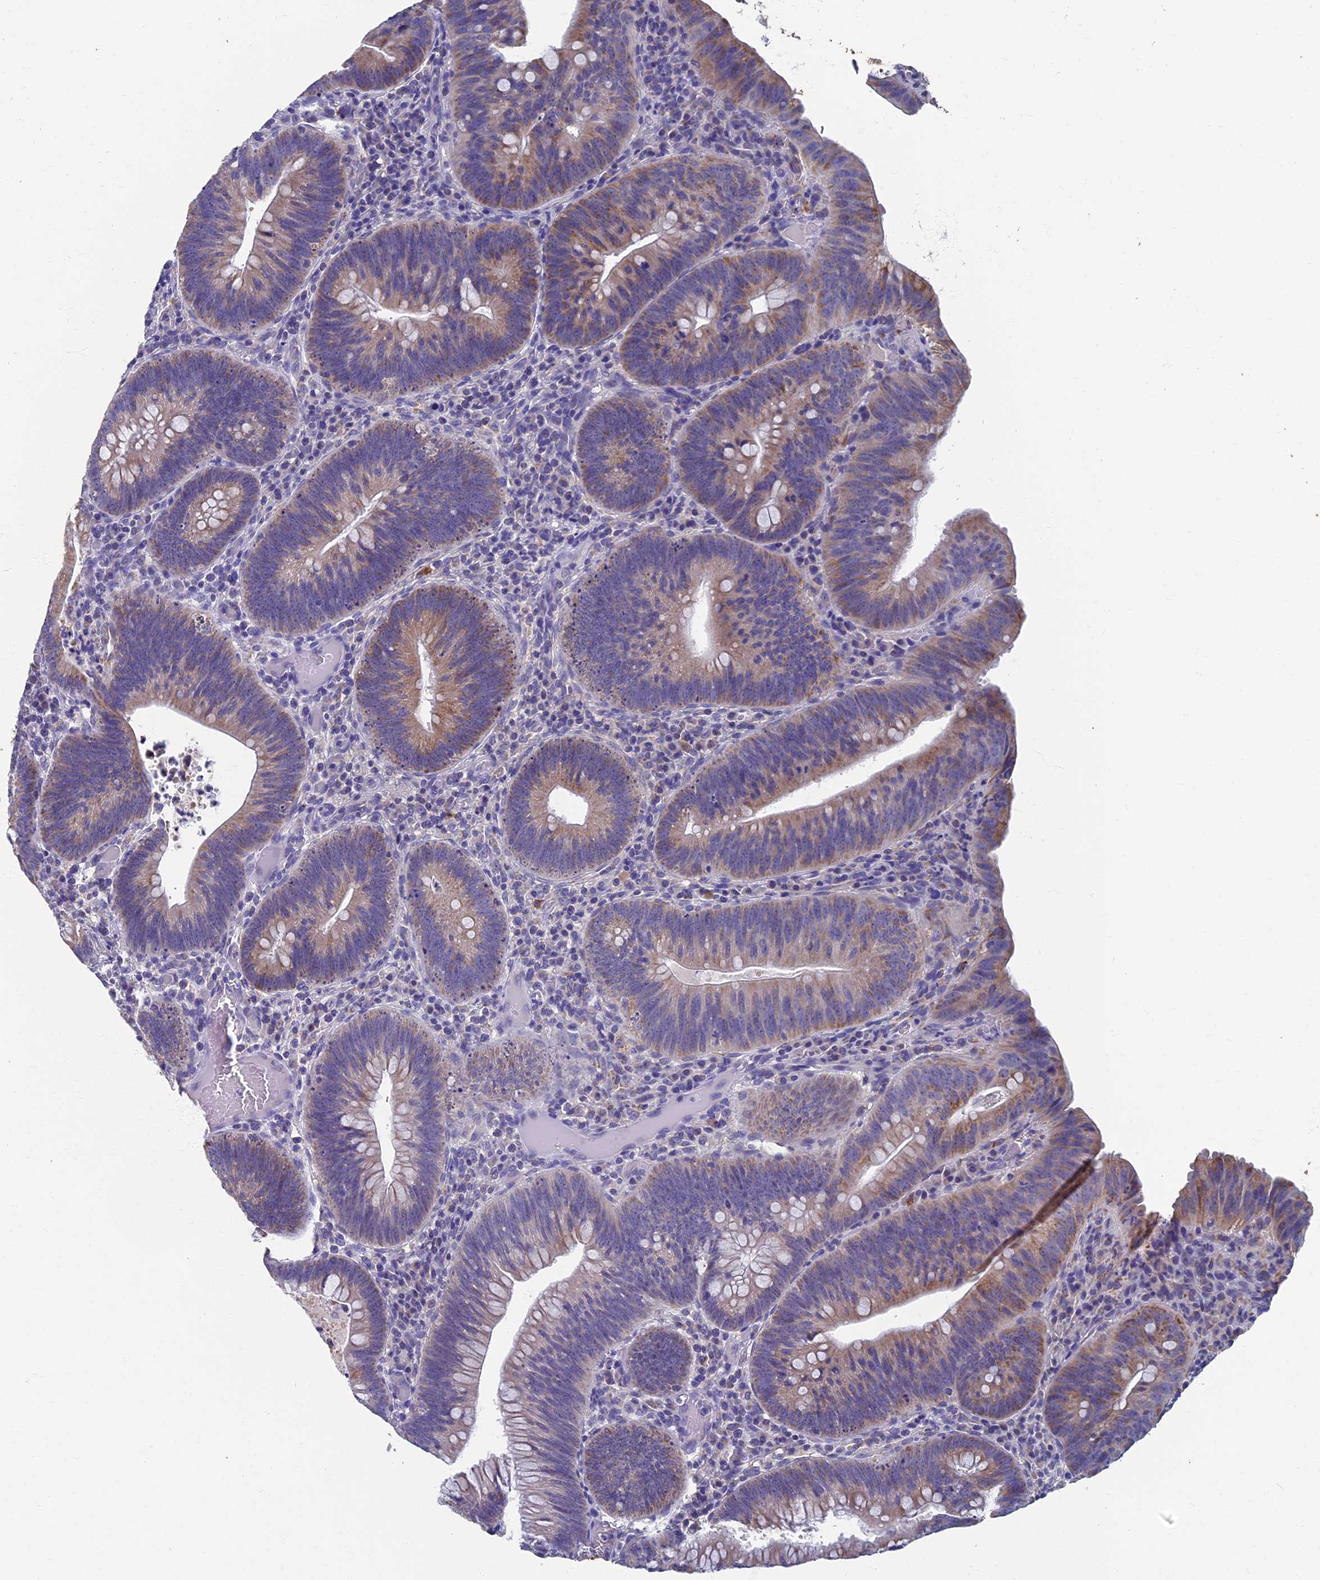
{"staining": {"intensity": "moderate", "quantity": "25%-75%", "location": "cytoplasmic/membranous"}, "tissue": "colorectal cancer", "cell_type": "Tumor cells", "image_type": "cancer", "snomed": [{"axis": "morphology", "description": "Adenocarcinoma, NOS"}, {"axis": "topography", "description": "Rectum"}], "caption": "Protein staining of colorectal cancer tissue exhibits moderate cytoplasmic/membranous positivity in approximately 25%-75% of tumor cells. The staining was performed using DAB (3,3'-diaminobenzidine) to visualize the protein expression in brown, while the nuclei were stained in blue with hematoxylin (Magnification: 20x).", "gene": "OAT", "patient": {"sex": "female", "age": 75}}